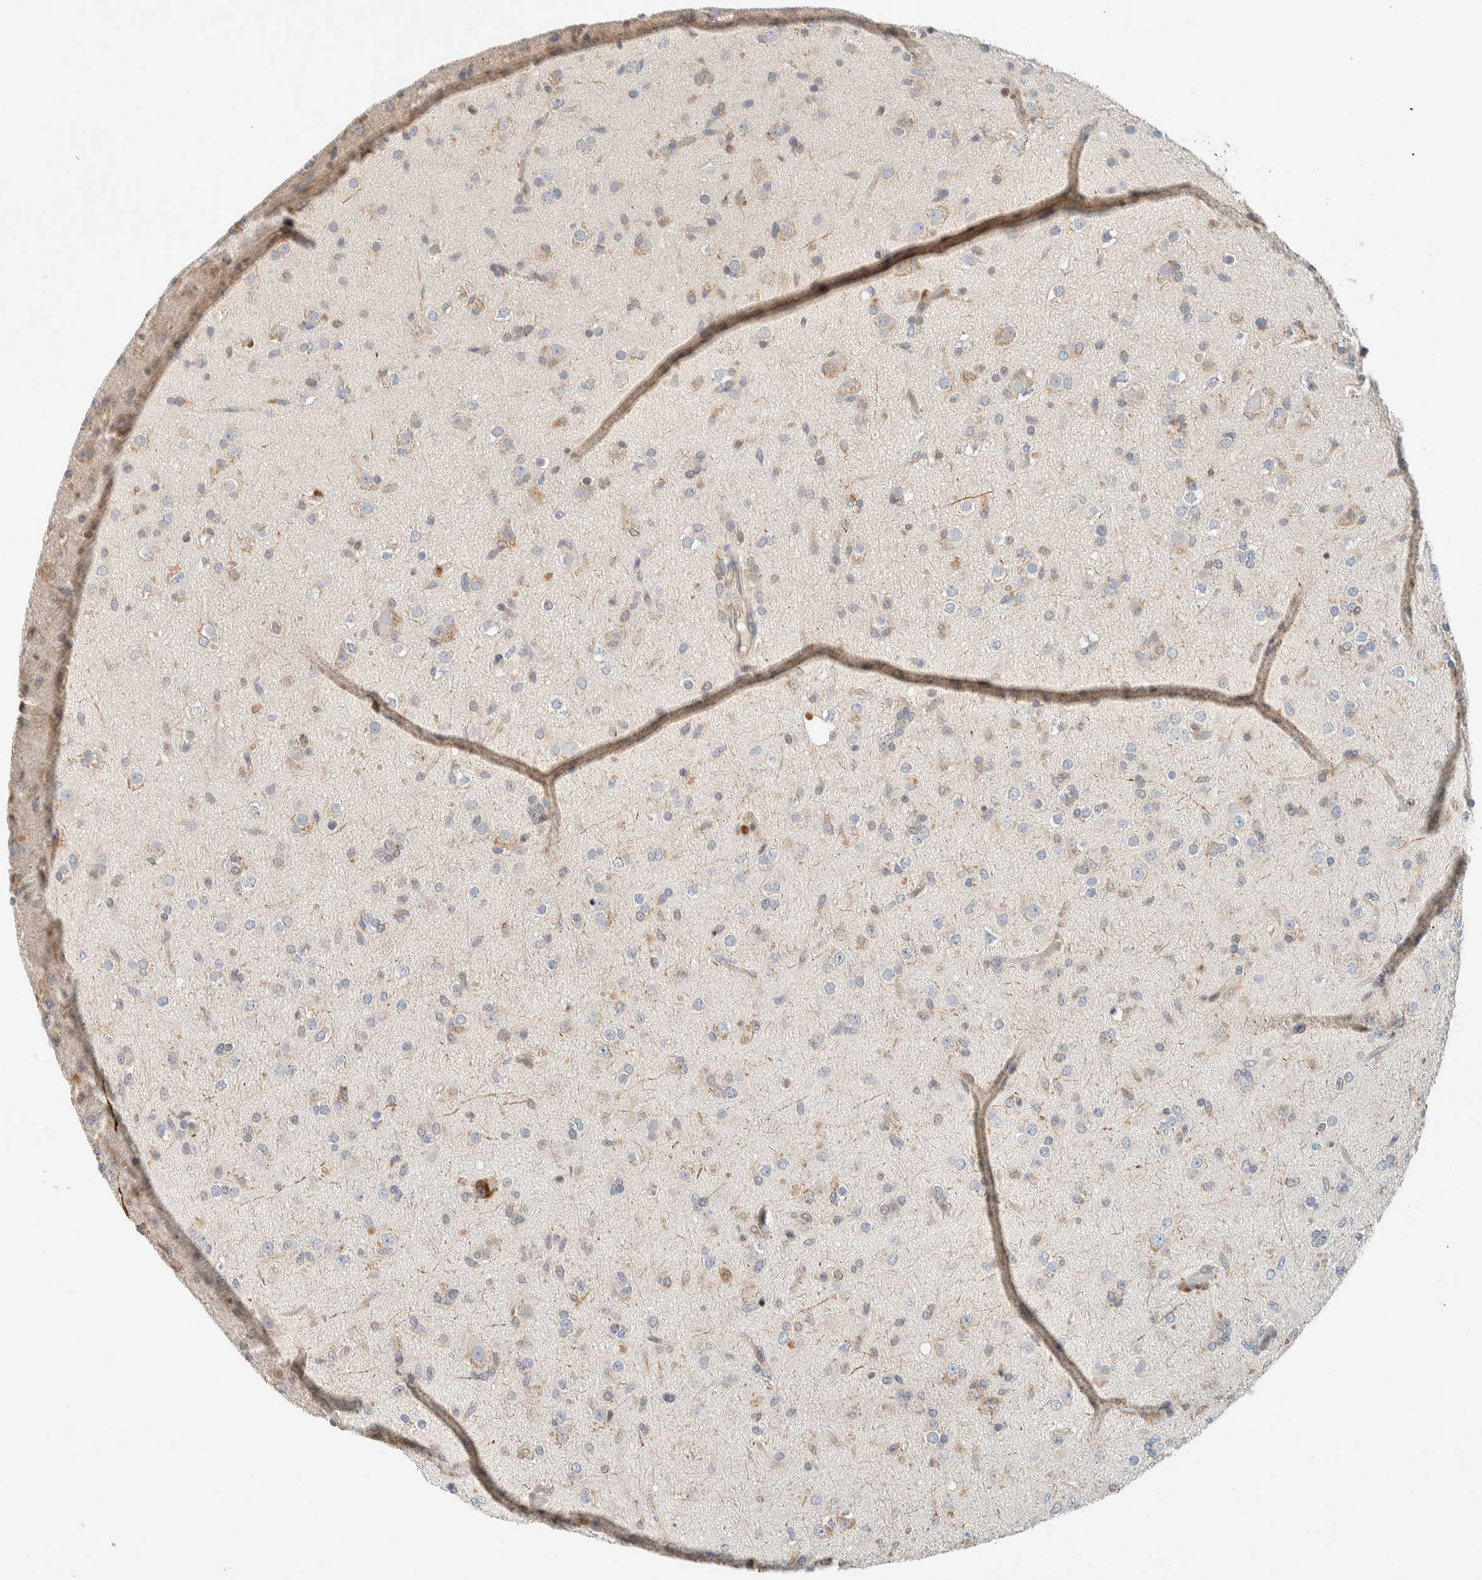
{"staining": {"intensity": "weak", "quantity": "<25%", "location": "cytoplasmic/membranous"}, "tissue": "glioma", "cell_type": "Tumor cells", "image_type": "cancer", "snomed": [{"axis": "morphology", "description": "Glioma, malignant, Low grade"}, {"axis": "topography", "description": "Brain"}], "caption": "A photomicrograph of glioma stained for a protein demonstrates no brown staining in tumor cells.", "gene": "SUMF2", "patient": {"sex": "male", "age": 65}}